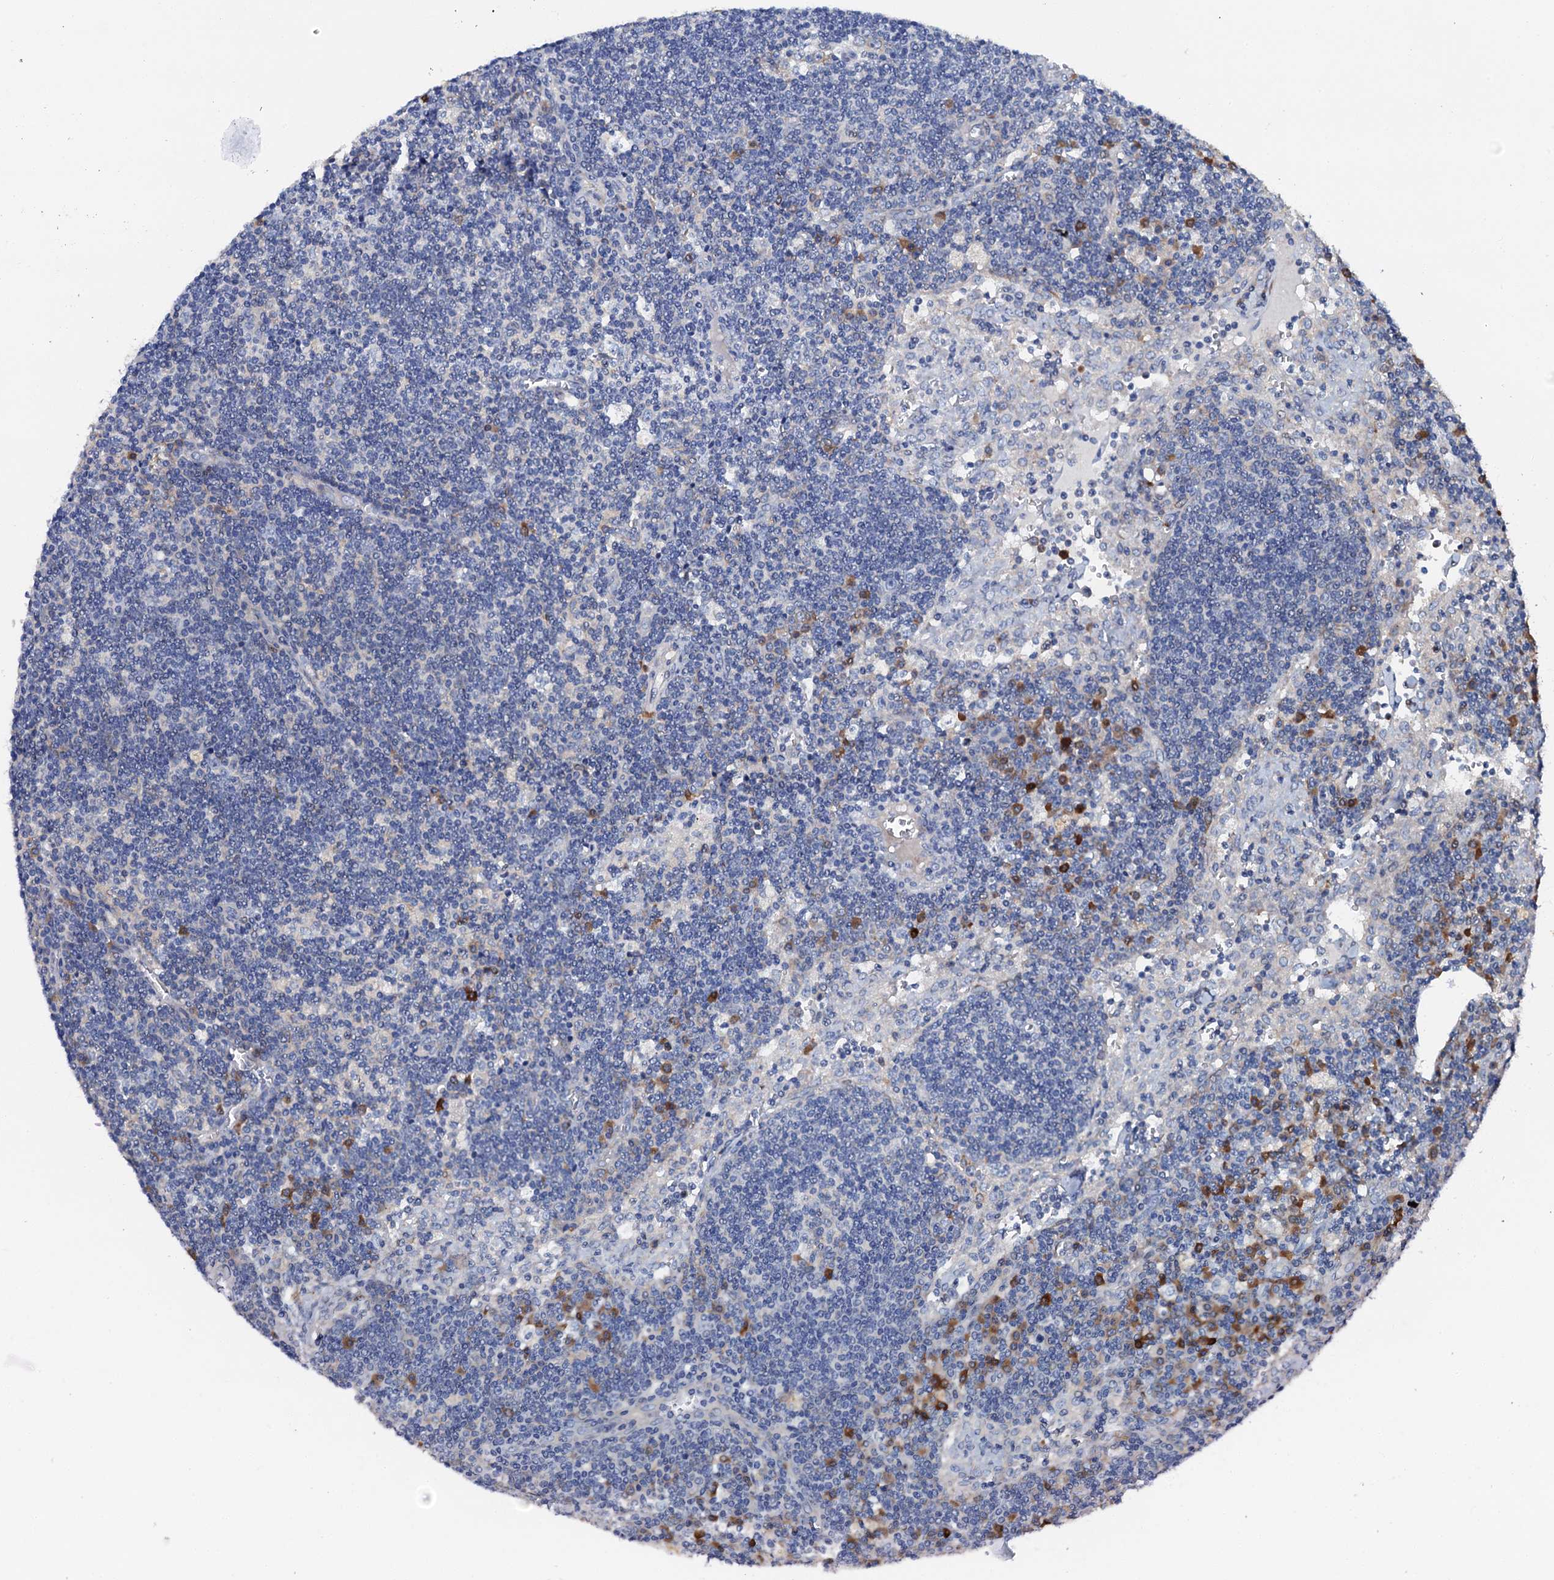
{"staining": {"intensity": "moderate", "quantity": "<25%", "location": "cytoplasmic/membranous"}, "tissue": "lymph node", "cell_type": "Germinal center cells", "image_type": "normal", "snomed": [{"axis": "morphology", "description": "Normal tissue, NOS"}, {"axis": "topography", "description": "Lymph node"}], "caption": "Germinal center cells show moderate cytoplasmic/membranous expression in about <25% of cells in unremarkable lymph node.", "gene": "GFOD2", "patient": {"sex": "male", "age": 58}}